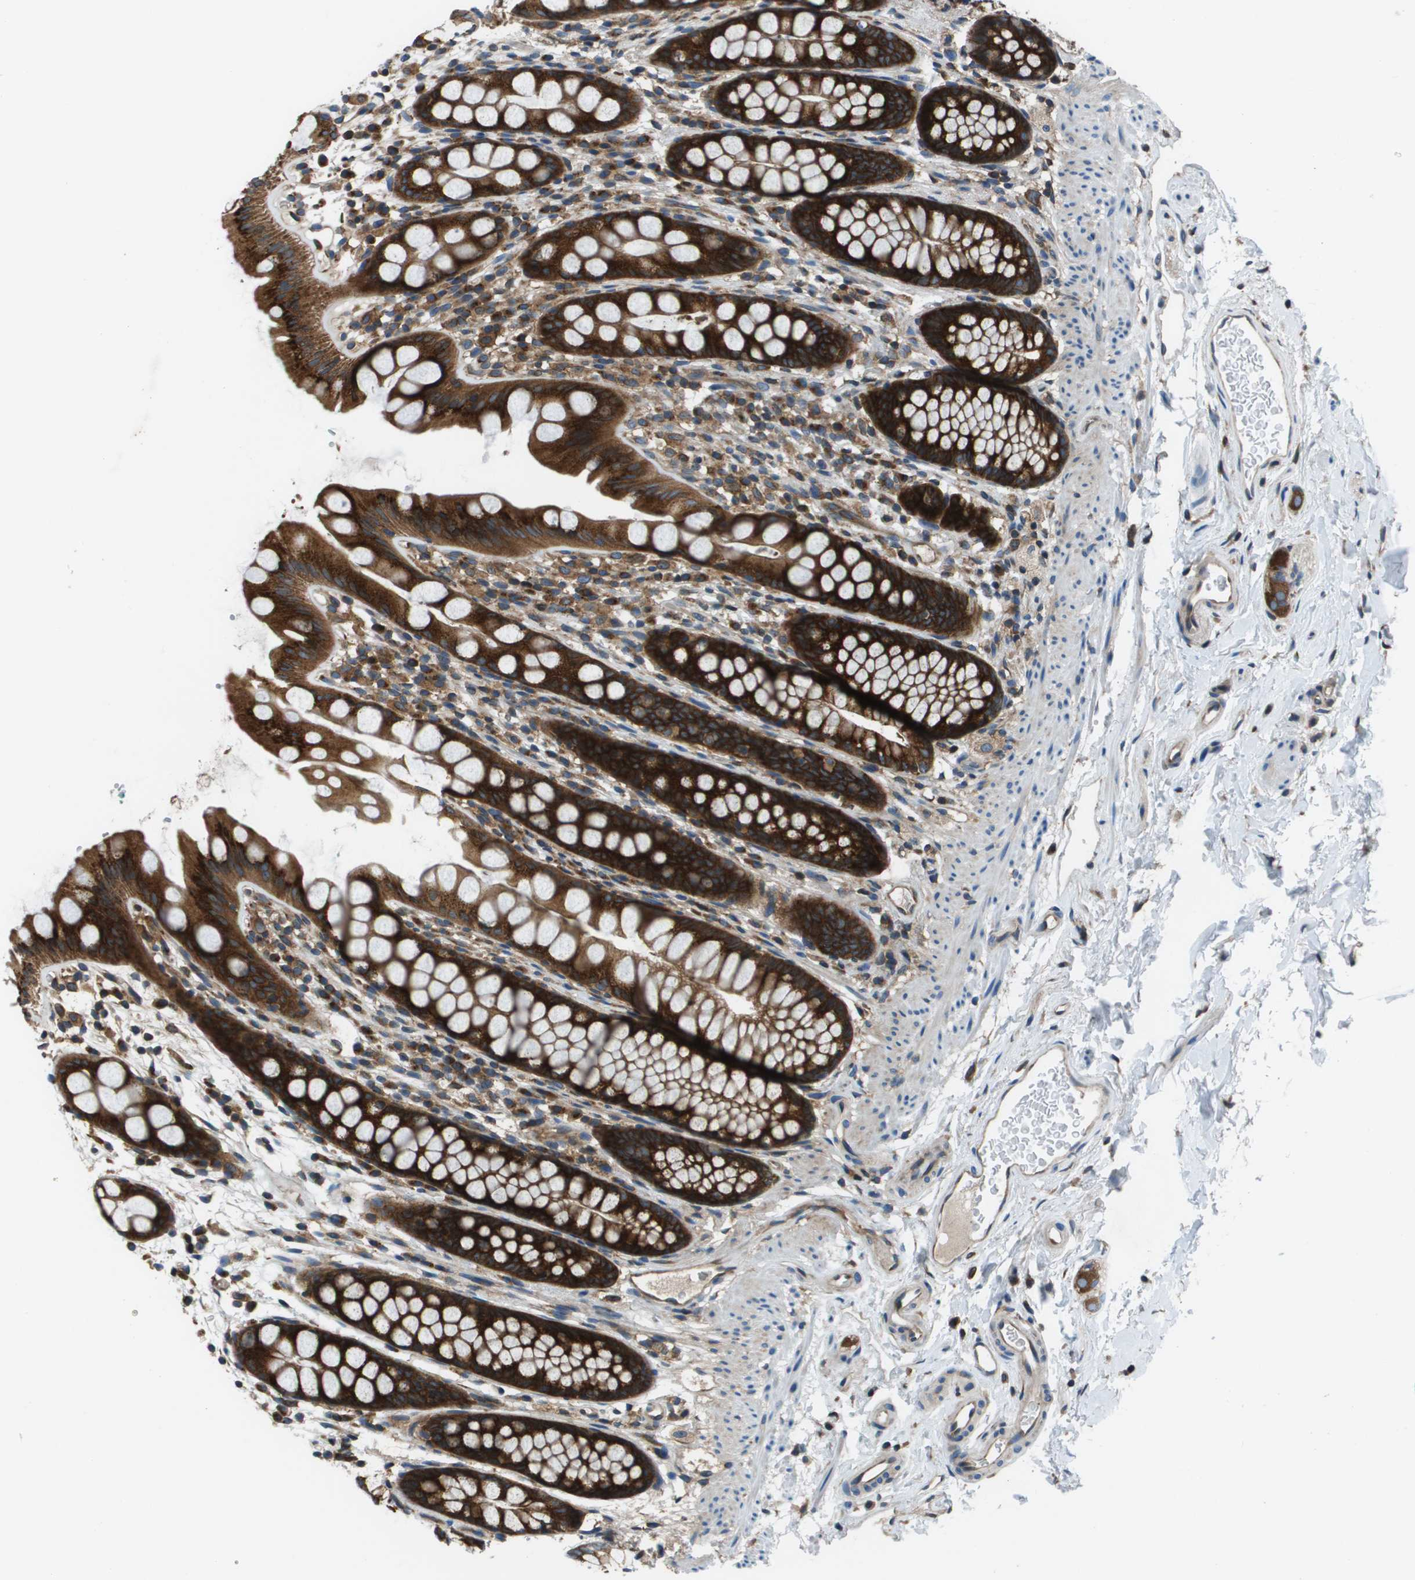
{"staining": {"intensity": "strong", "quantity": ">75%", "location": "cytoplasmic/membranous"}, "tissue": "rectum", "cell_type": "Glandular cells", "image_type": "normal", "snomed": [{"axis": "morphology", "description": "Normal tissue, NOS"}, {"axis": "topography", "description": "Rectum"}], "caption": "Immunohistochemistry (IHC) micrograph of benign rectum: human rectum stained using IHC displays high levels of strong protein expression localized specifically in the cytoplasmic/membranous of glandular cells, appearing as a cytoplasmic/membranous brown color.", "gene": "ARFGAP2", "patient": {"sex": "female", "age": 65}}